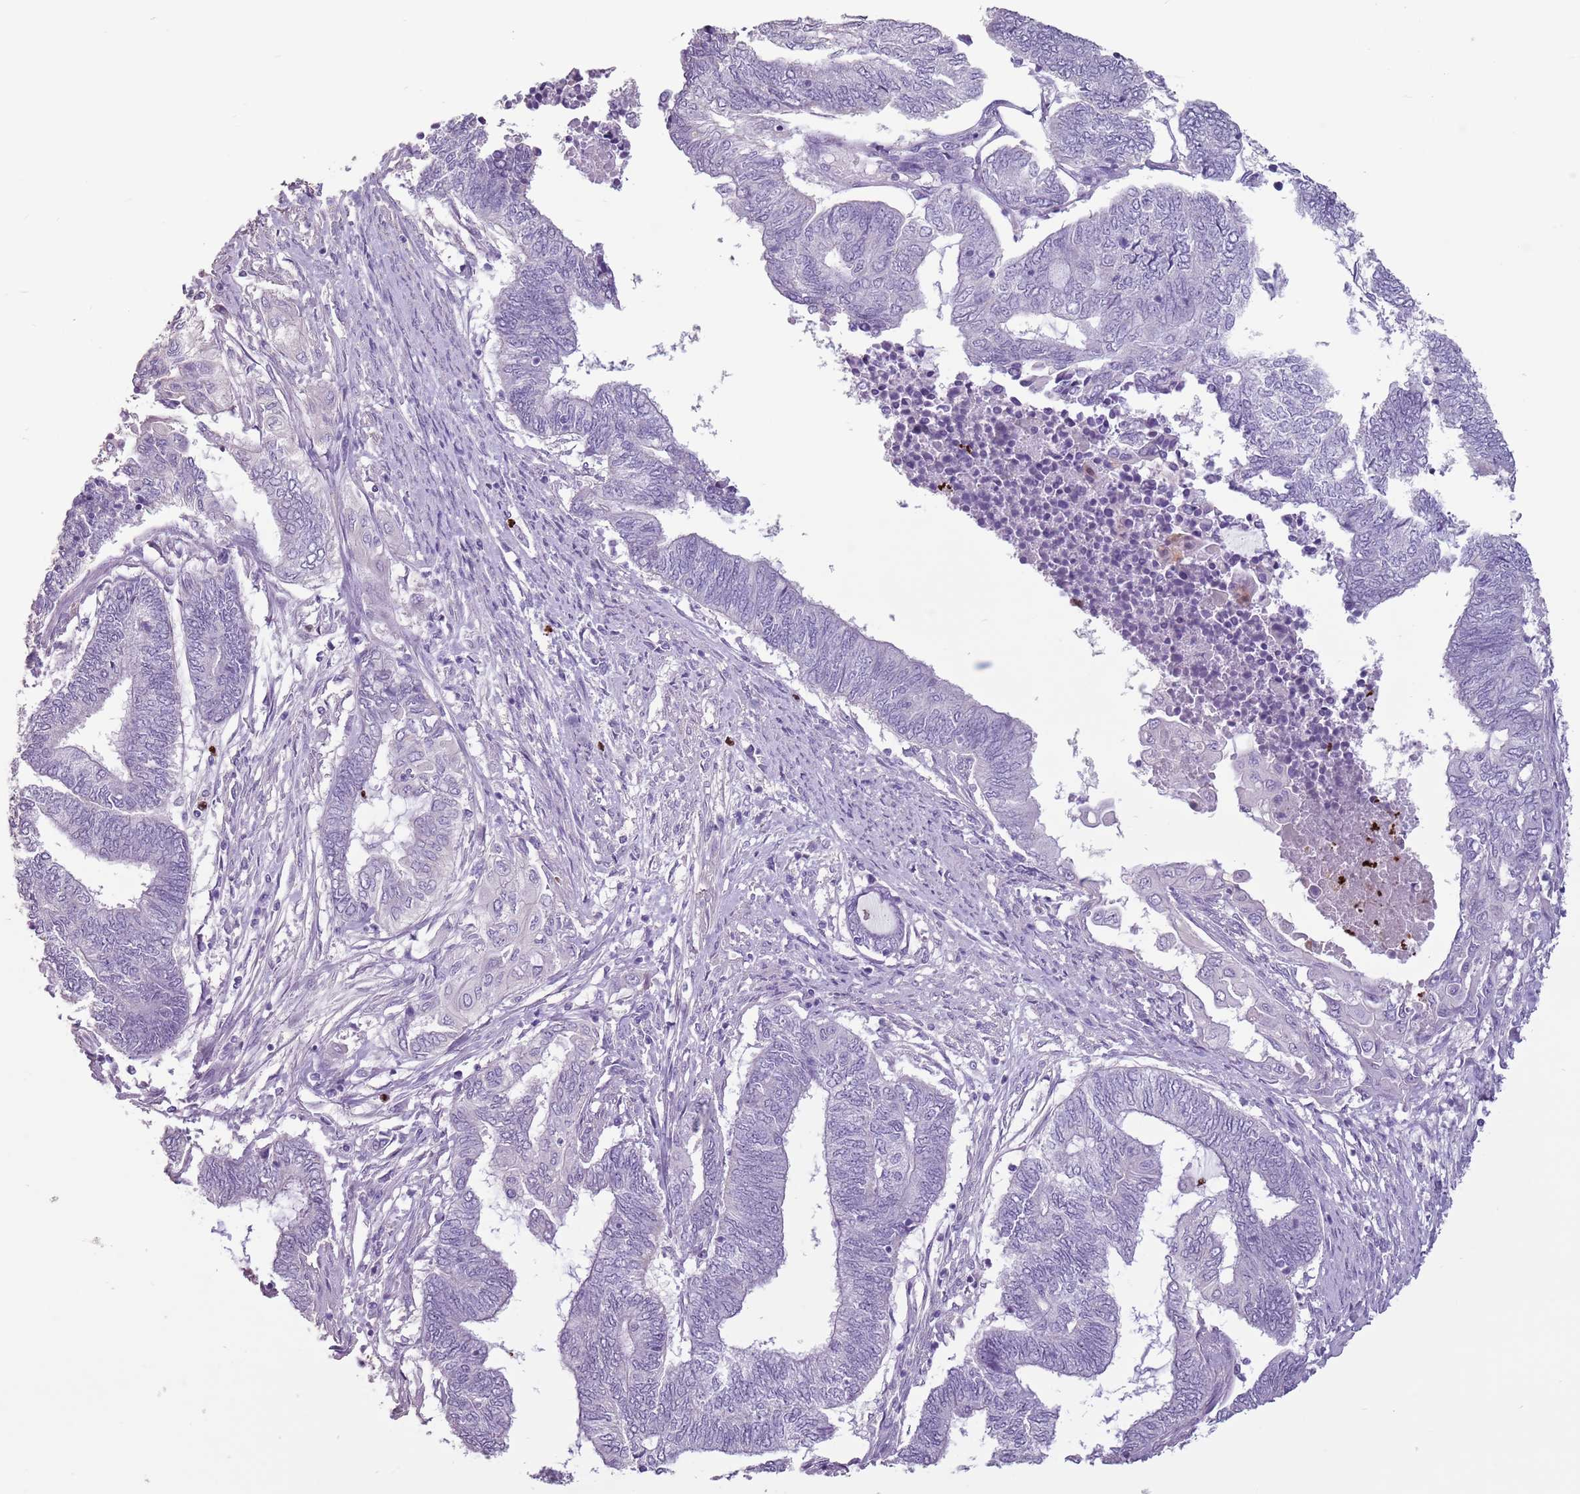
{"staining": {"intensity": "negative", "quantity": "none", "location": "none"}, "tissue": "endometrial cancer", "cell_type": "Tumor cells", "image_type": "cancer", "snomed": [{"axis": "morphology", "description": "Adenocarcinoma, NOS"}, {"axis": "topography", "description": "Uterus"}, {"axis": "topography", "description": "Endometrium"}], "caption": "This is an immunohistochemistry (IHC) histopathology image of human endometrial cancer. There is no expression in tumor cells.", "gene": "CELF6", "patient": {"sex": "female", "age": 70}}